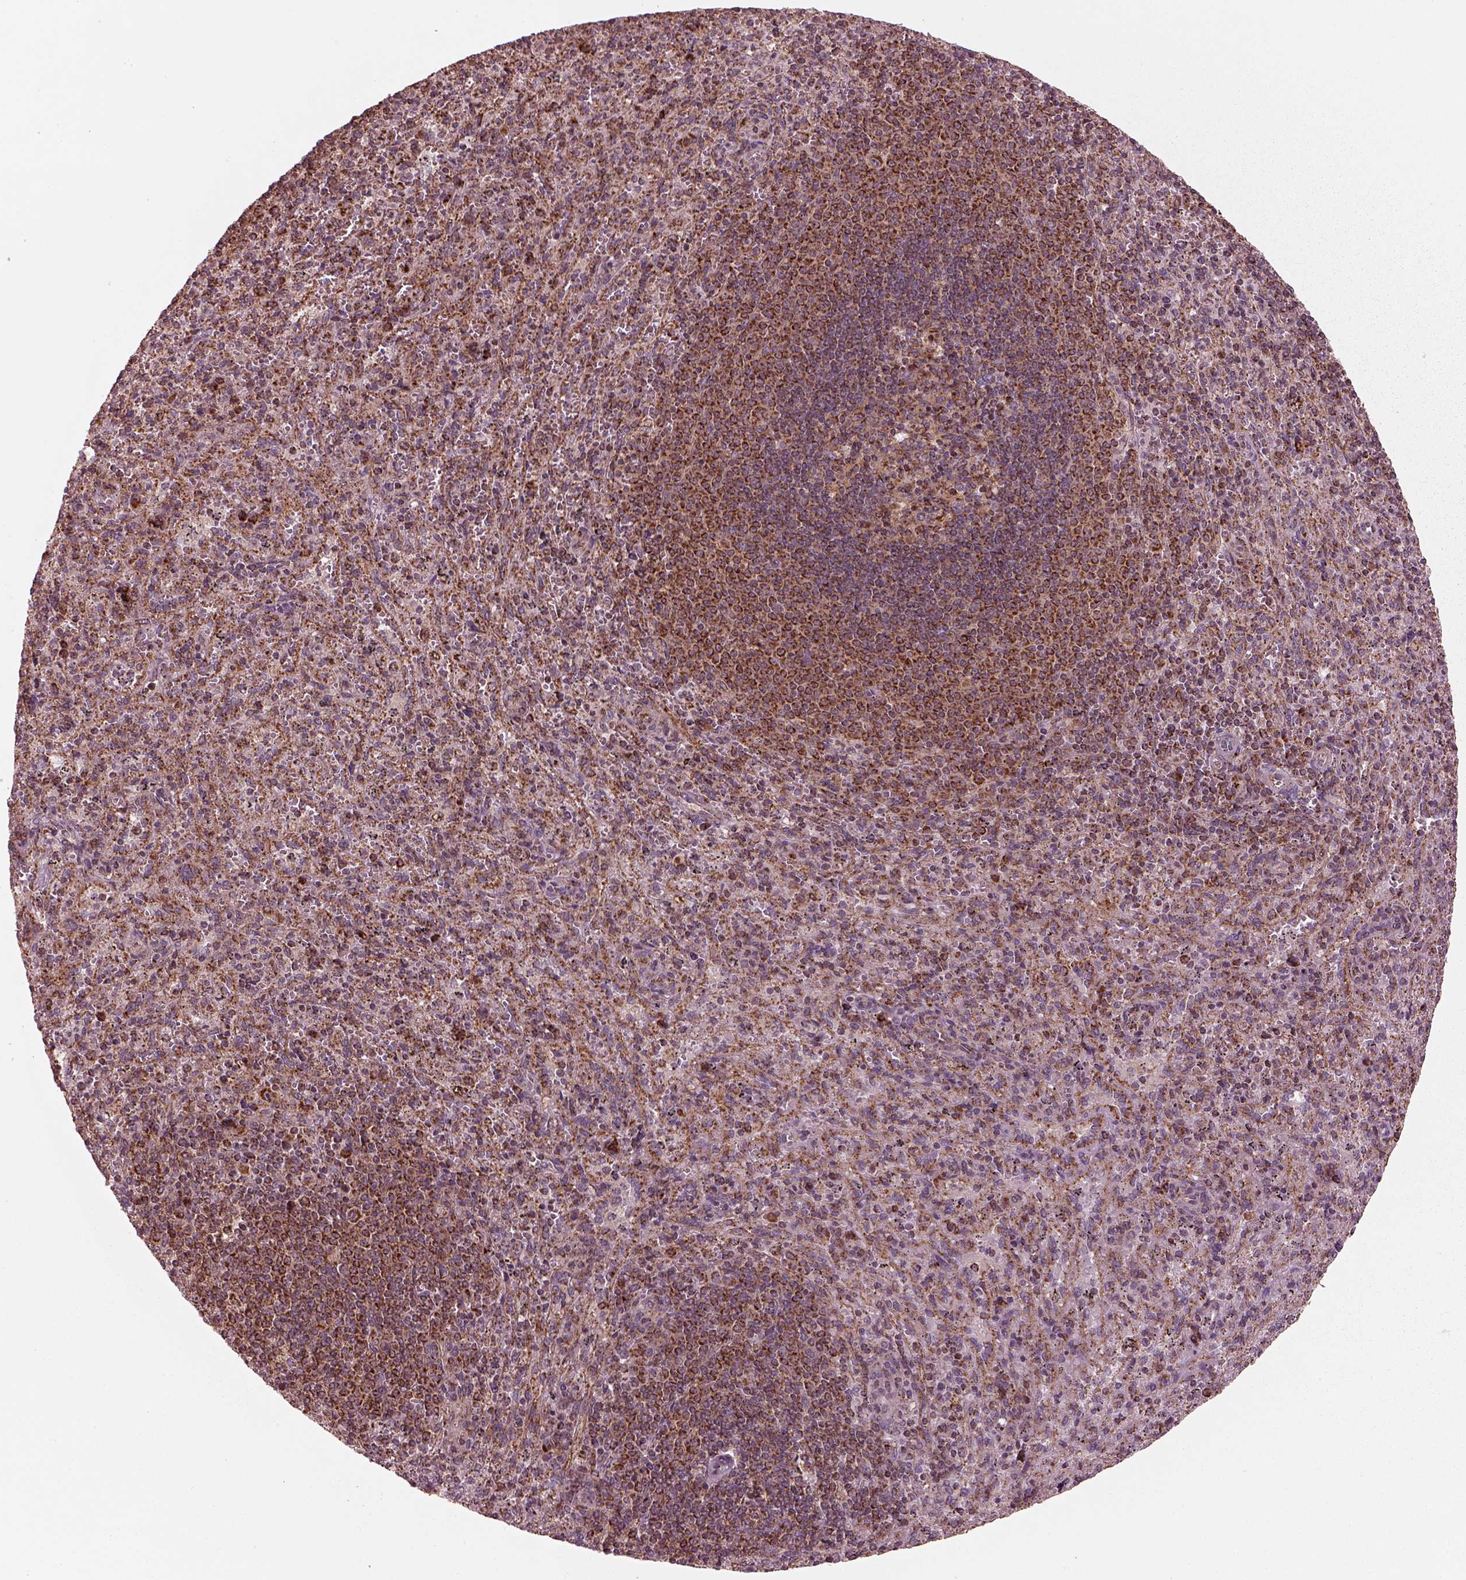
{"staining": {"intensity": "strong", "quantity": "25%-75%", "location": "cytoplasmic/membranous"}, "tissue": "spleen", "cell_type": "Cells in red pulp", "image_type": "normal", "snomed": [{"axis": "morphology", "description": "Normal tissue, NOS"}, {"axis": "topography", "description": "Spleen"}], "caption": "Immunohistochemistry (IHC) staining of unremarkable spleen, which exhibits high levels of strong cytoplasmic/membranous positivity in about 25%-75% of cells in red pulp indicating strong cytoplasmic/membranous protein positivity. The staining was performed using DAB (brown) for protein detection and nuclei were counterstained in hematoxylin (blue).", "gene": "NDUFB10", "patient": {"sex": "male", "age": 57}}